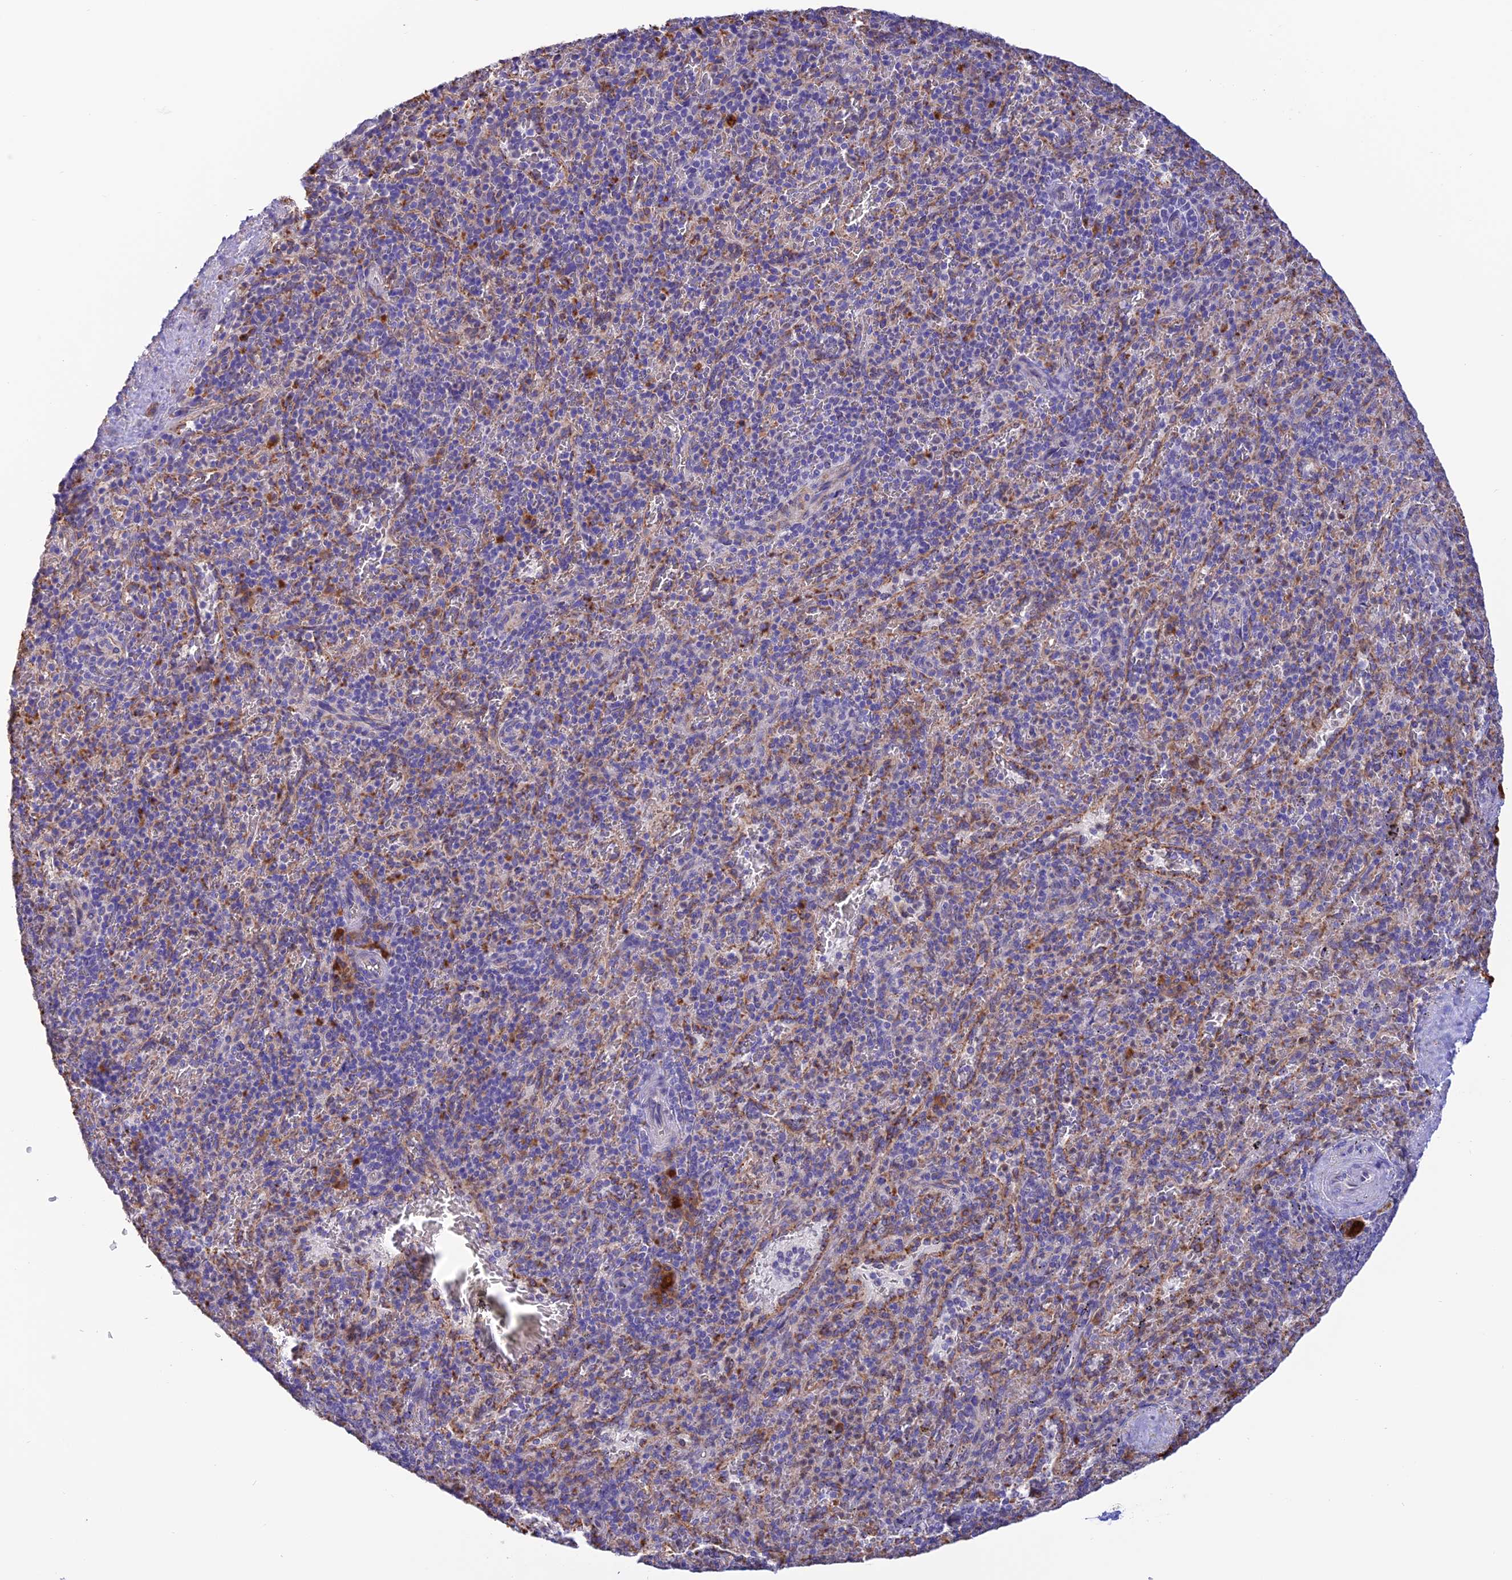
{"staining": {"intensity": "moderate", "quantity": "<25%", "location": "cytoplasmic/membranous"}, "tissue": "spleen", "cell_type": "Cells in red pulp", "image_type": "normal", "snomed": [{"axis": "morphology", "description": "Normal tissue, NOS"}, {"axis": "topography", "description": "Spleen"}], "caption": "Benign spleen reveals moderate cytoplasmic/membranous staining in about <25% of cells in red pulp, visualized by immunohistochemistry. The protein is stained brown, and the nuclei are stained in blue (DAB IHC with brightfield microscopy, high magnification).", "gene": "ENSG00000255439", "patient": {"sex": "male", "age": 82}}